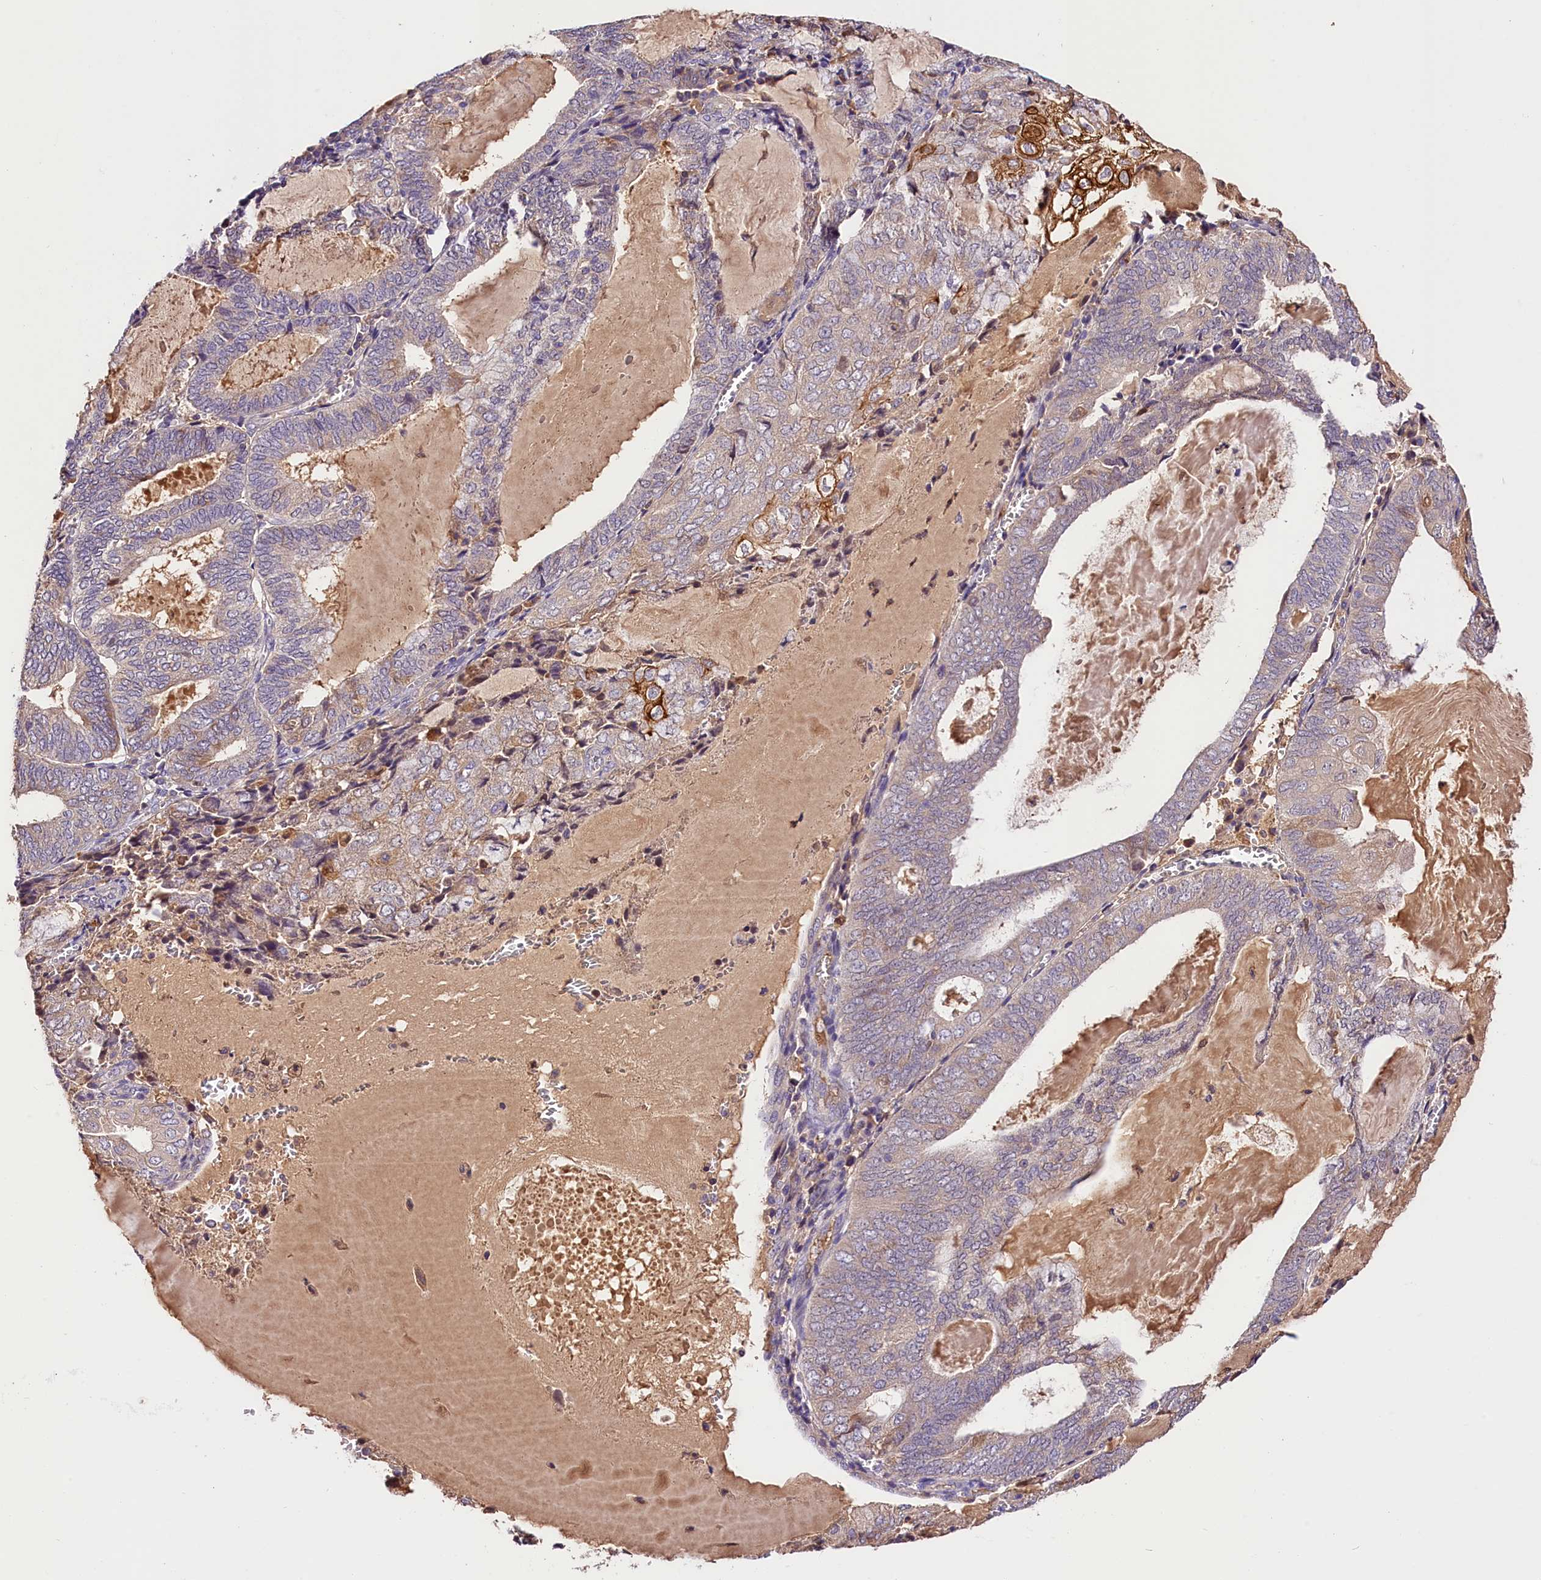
{"staining": {"intensity": "weak", "quantity": "<25%", "location": "cytoplasmic/membranous"}, "tissue": "endometrial cancer", "cell_type": "Tumor cells", "image_type": "cancer", "snomed": [{"axis": "morphology", "description": "Adenocarcinoma, NOS"}, {"axis": "topography", "description": "Endometrium"}], "caption": "This is an immunohistochemistry (IHC) histopathology image of human adenocarcinoma (endometrial). There is no positivity in tumor cells.", "gene": "ARMC6", "patient": {"sex": "female", "age": 81}}